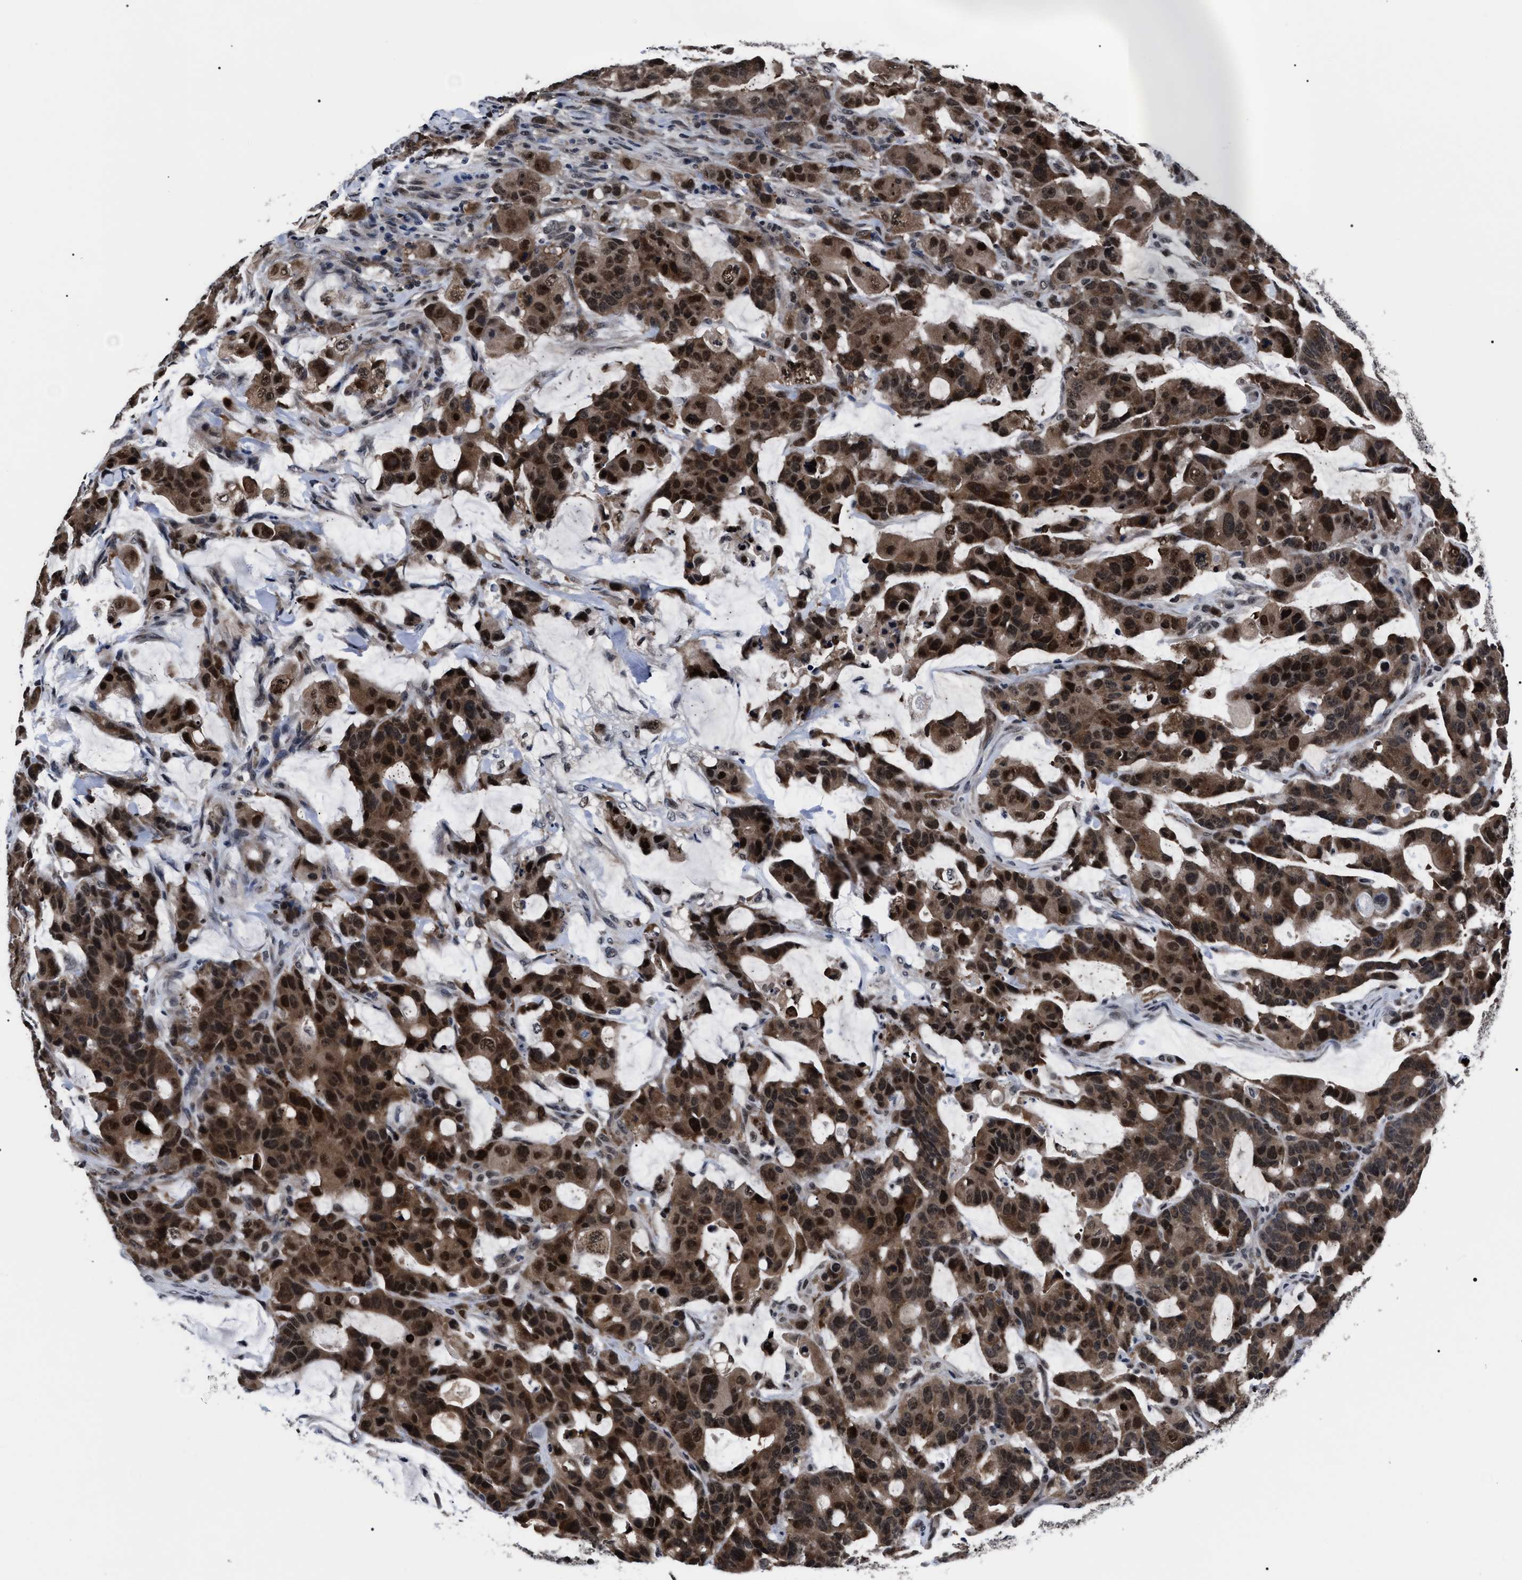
{"staining": {"intensity": "strong", "quantity": ">75%", "location": "cytoplasmic/membranous,nuclear"}, "tissue": "colorectal cancer", "cell_type": "Tumor cells", "image_type": "cancer", "snomed": [{"axis": "morphology", "description": "Adenocarcinoma, NOS"}, {"axis": "topography", "description": "Colon"}], "caption": "The immunohistochemical stain highlights strong cytoplasmic/membranous and nuclear staining in tumor cells of colorectal cancer (adenocarcinoma) tissue.", "gene": "CSNK2A1", "patient": {"sex": "male", "age": 76}}